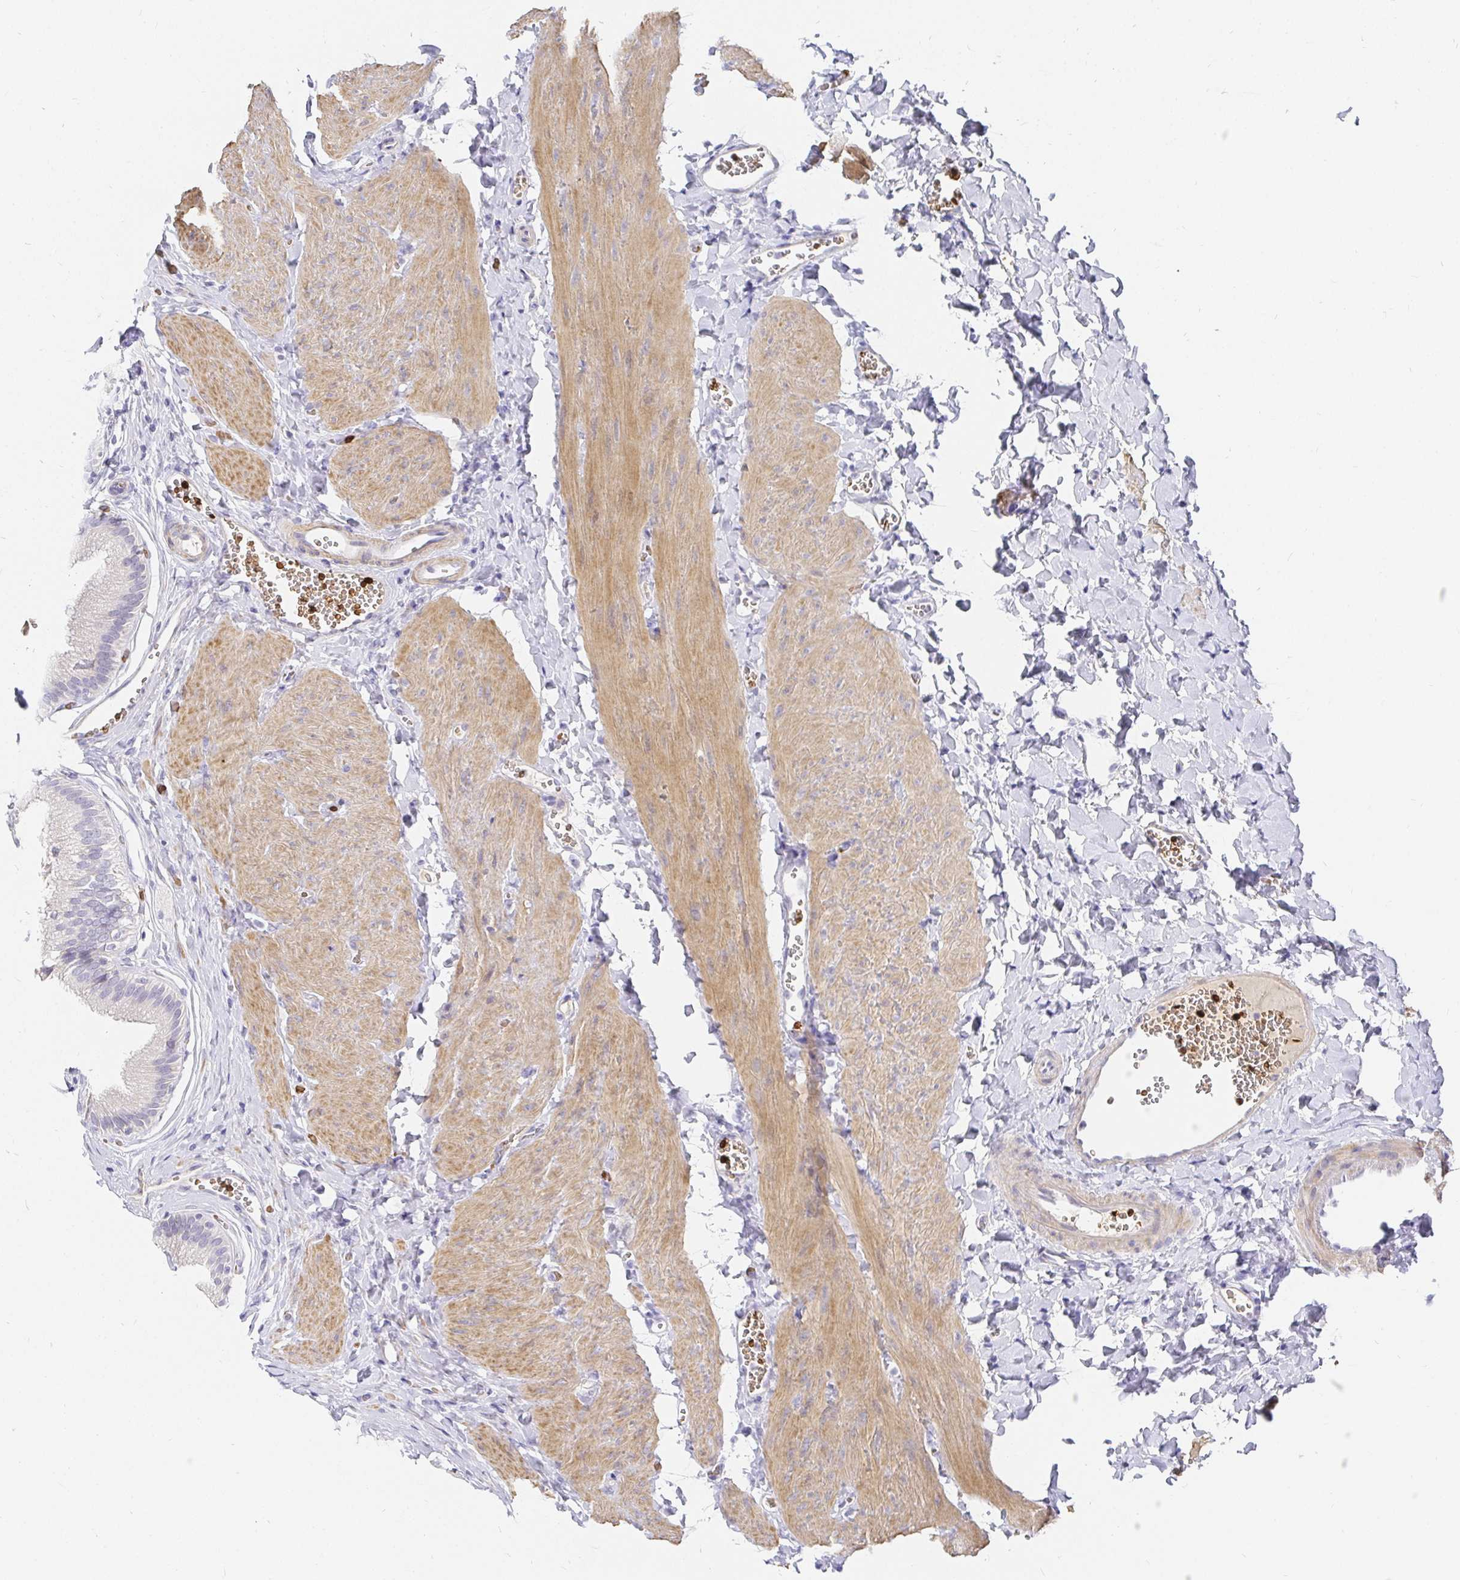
{"staining": {"intensity": "negative", "quantity": "none", "location": "none"}, "tissue": "gallbladder", "cell_type": "Glandular cells", "image_type": "normal", "snomed": [{"axis": "morphology", "description": "Normal tissue, NOS"}, {"axis": "topography", "description": "Gallbladder"}, {"axis": "topography", "description": "Peripheral nerve tissue"}], "caption": "A photomicrograph of human gallbladder is negative for staining in glandular cells. (IHC, brightfield microscopy, high magnification).", "gene": "FGF21", "patient": {"sex": "male", "age": 17}}